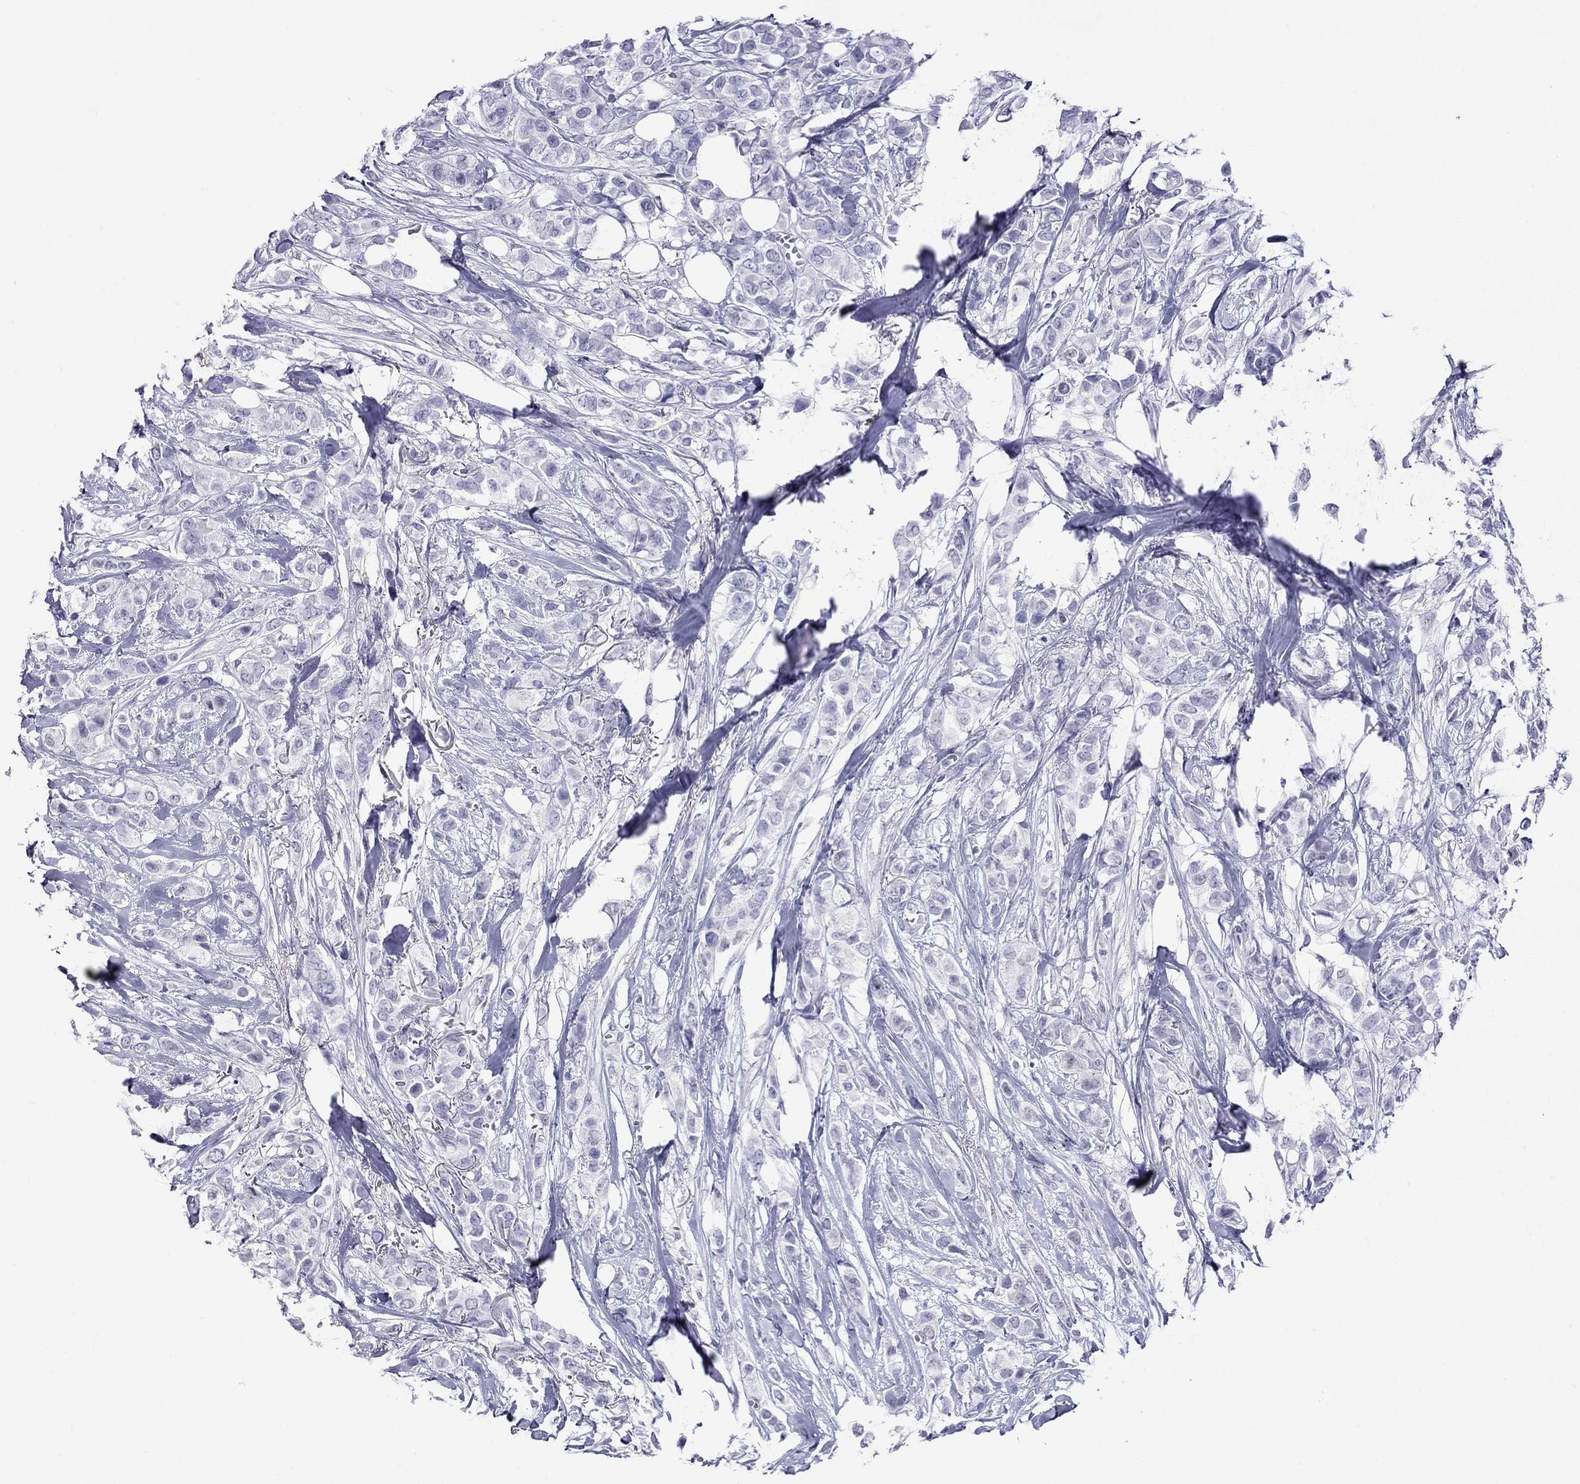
{"staining": {"intensity": "negative", "quantity": "none", "location": "none"}, "tissue": "breast cancer", "cell_type": "Tumor cells", "image_type": "cancer", "snomed": [{"axis": "morphology", "description": "Duct carcinoma"}, {"axis": "topography", "description": "Breast"}], "caption": "Immunohistochemistry of intraductal carcinoma (breast) shows no positivity in tumor cells.", "gene": "SLC30A8", "patient": {"sex": "female", "age": 85}}